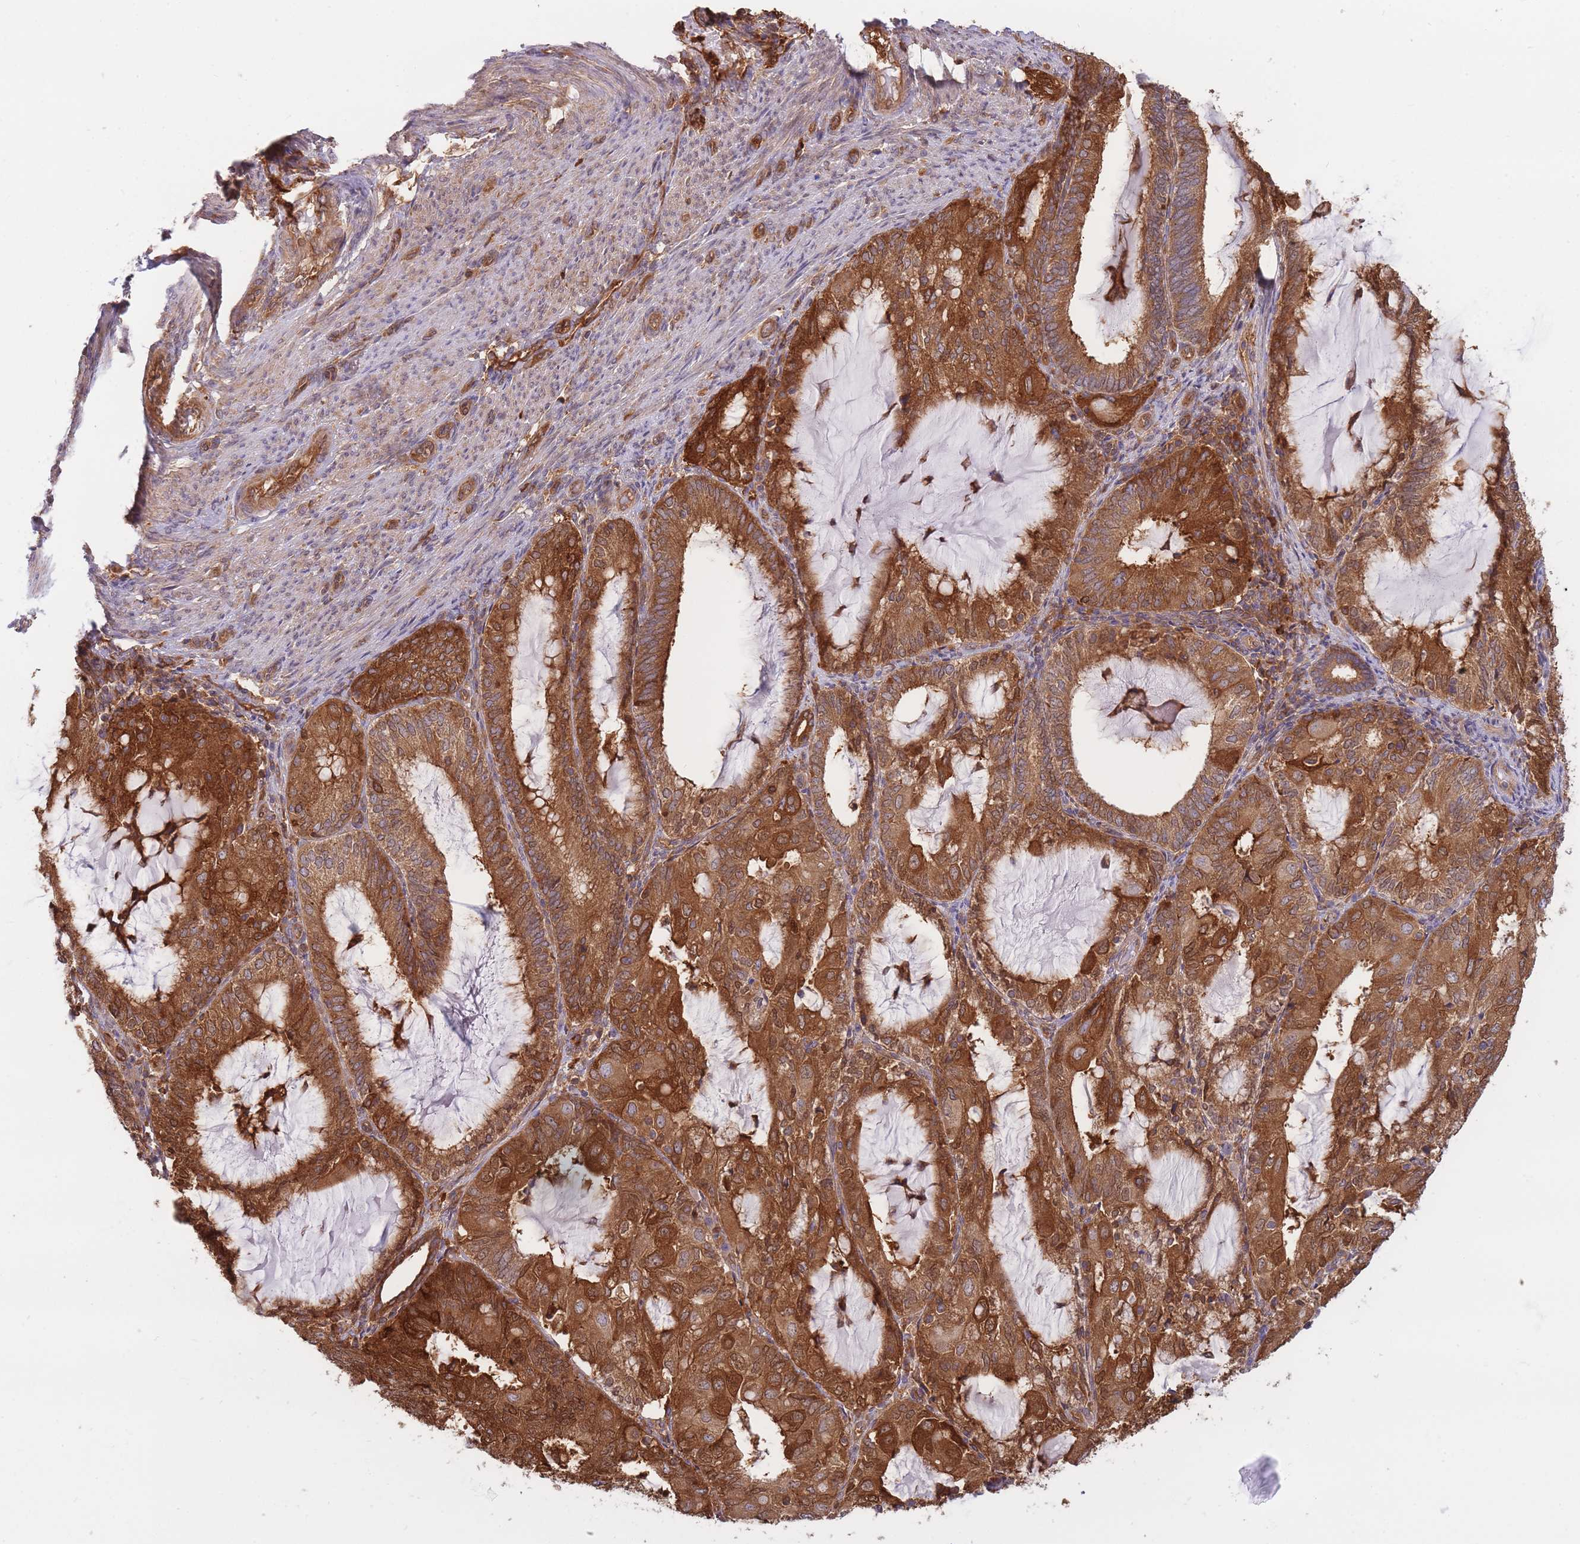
{"staining": {"intensity": "strong", "quantity": ">75%", "location": "cytoplasmic/membranous"}, "tissue": "endometrial cancer", "cell_type": "Tumor cells", "image_type": "cancer", "snomed": [{"axis": "morphology", "description": "Adenocarcinoma, NOS"}, {"axis": "topography", "description": "Endometrium"}], "caption": "Tumor cells demonstrate high levels of strong cytoplasmic/membranous positivity in about >75% of cells in human endometrial adenocarcinoma.", "gene": "SLC4A9", "patient": {"sex": "female", "age": 81}}